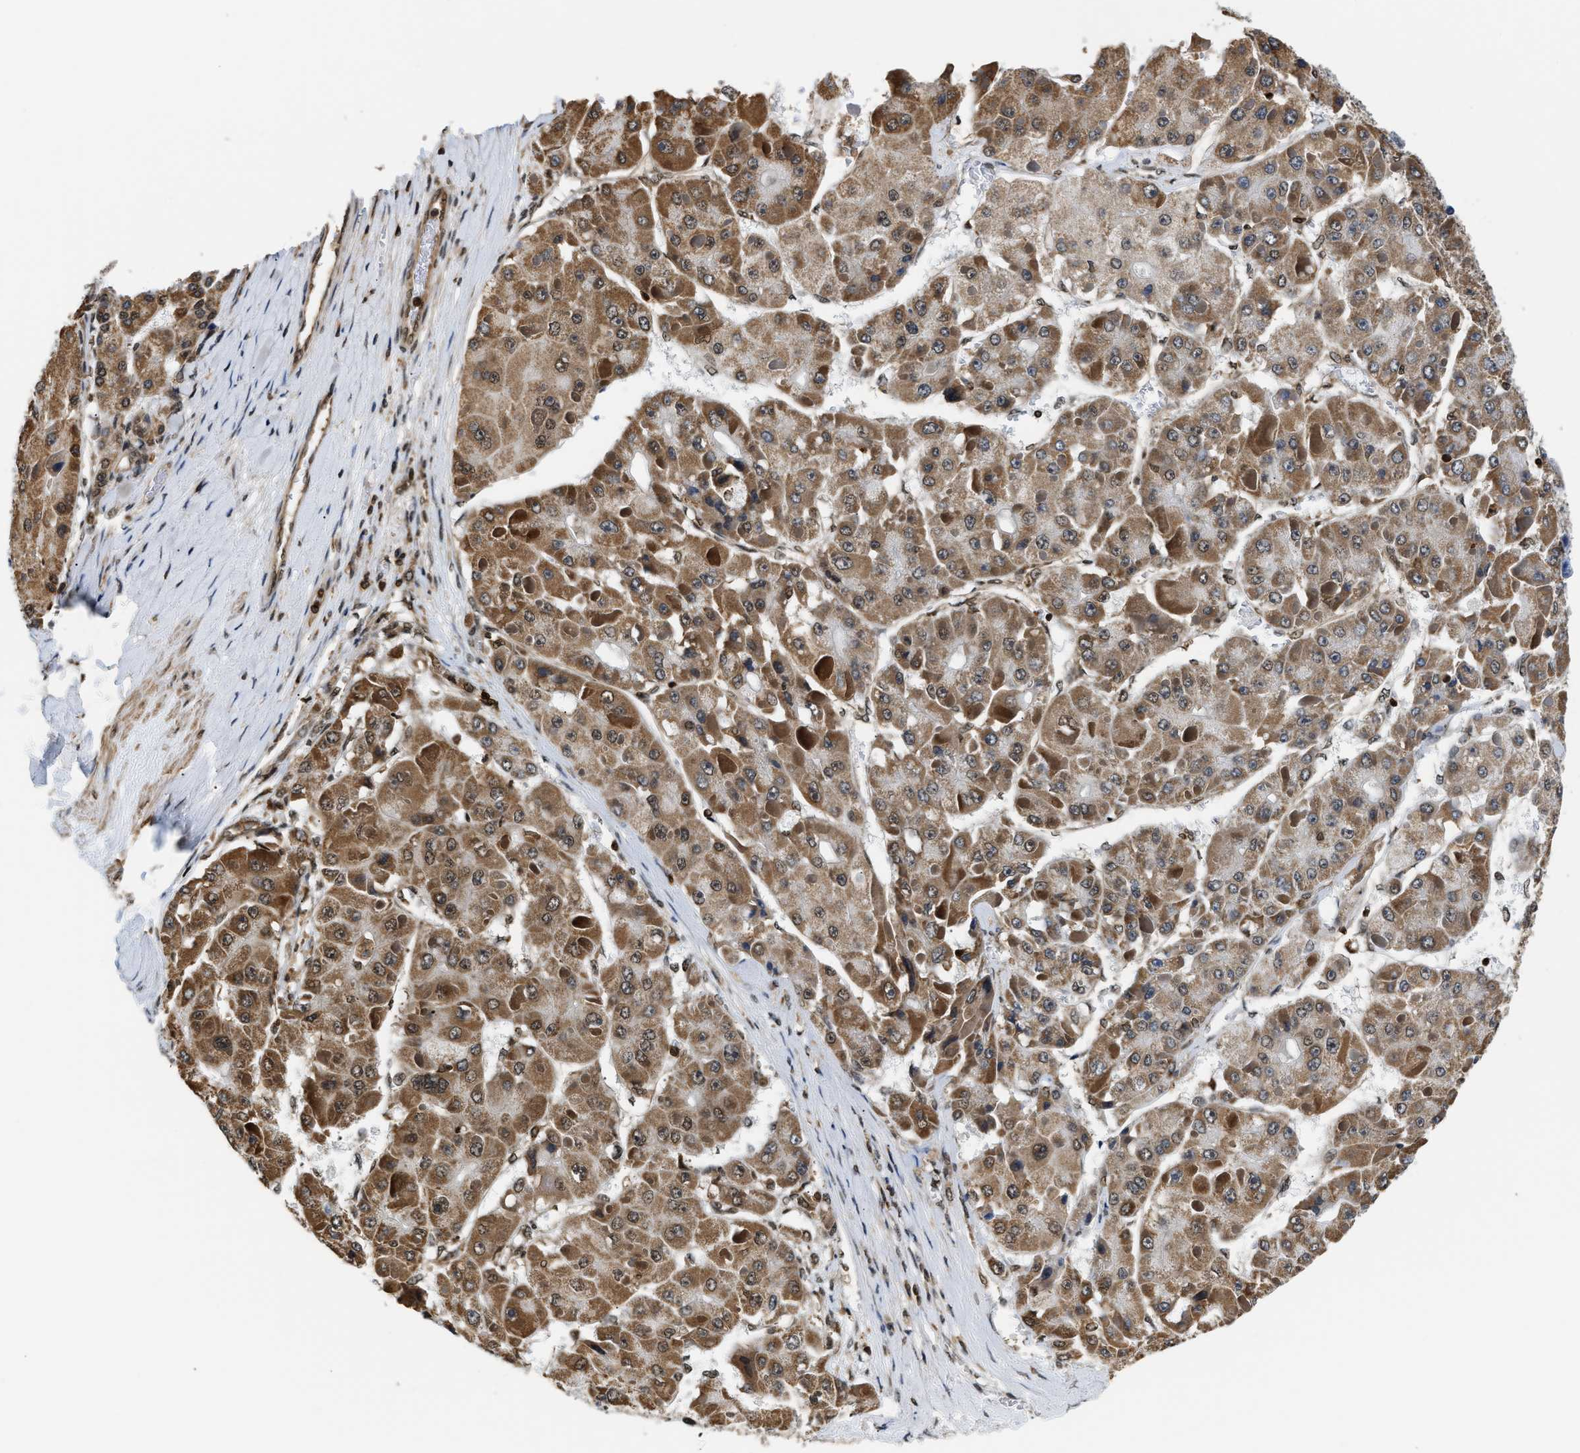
{"staining": {"intensity": "moderate", "quantity": ">75%", "location": "cytoplasmic/membranous"}, "tissue": "liver cancer", "cell_type": "Tumor cells", "image_type": "cancer", "snomed": [{"axis": "morphology", "description": "Carcinoma, Hepatocellular, NOS"}, {"axis": "topography", "description": "Liver"}], "caption": "Hepatocellular carcinoma (liver) stained for a protein (brown) exhibits moderate cytoplasmic/membranous positive positivity in approximately >75% of tumor cells.", "gene": "STK10", "patient": {"sex": "female", "age": 73}}